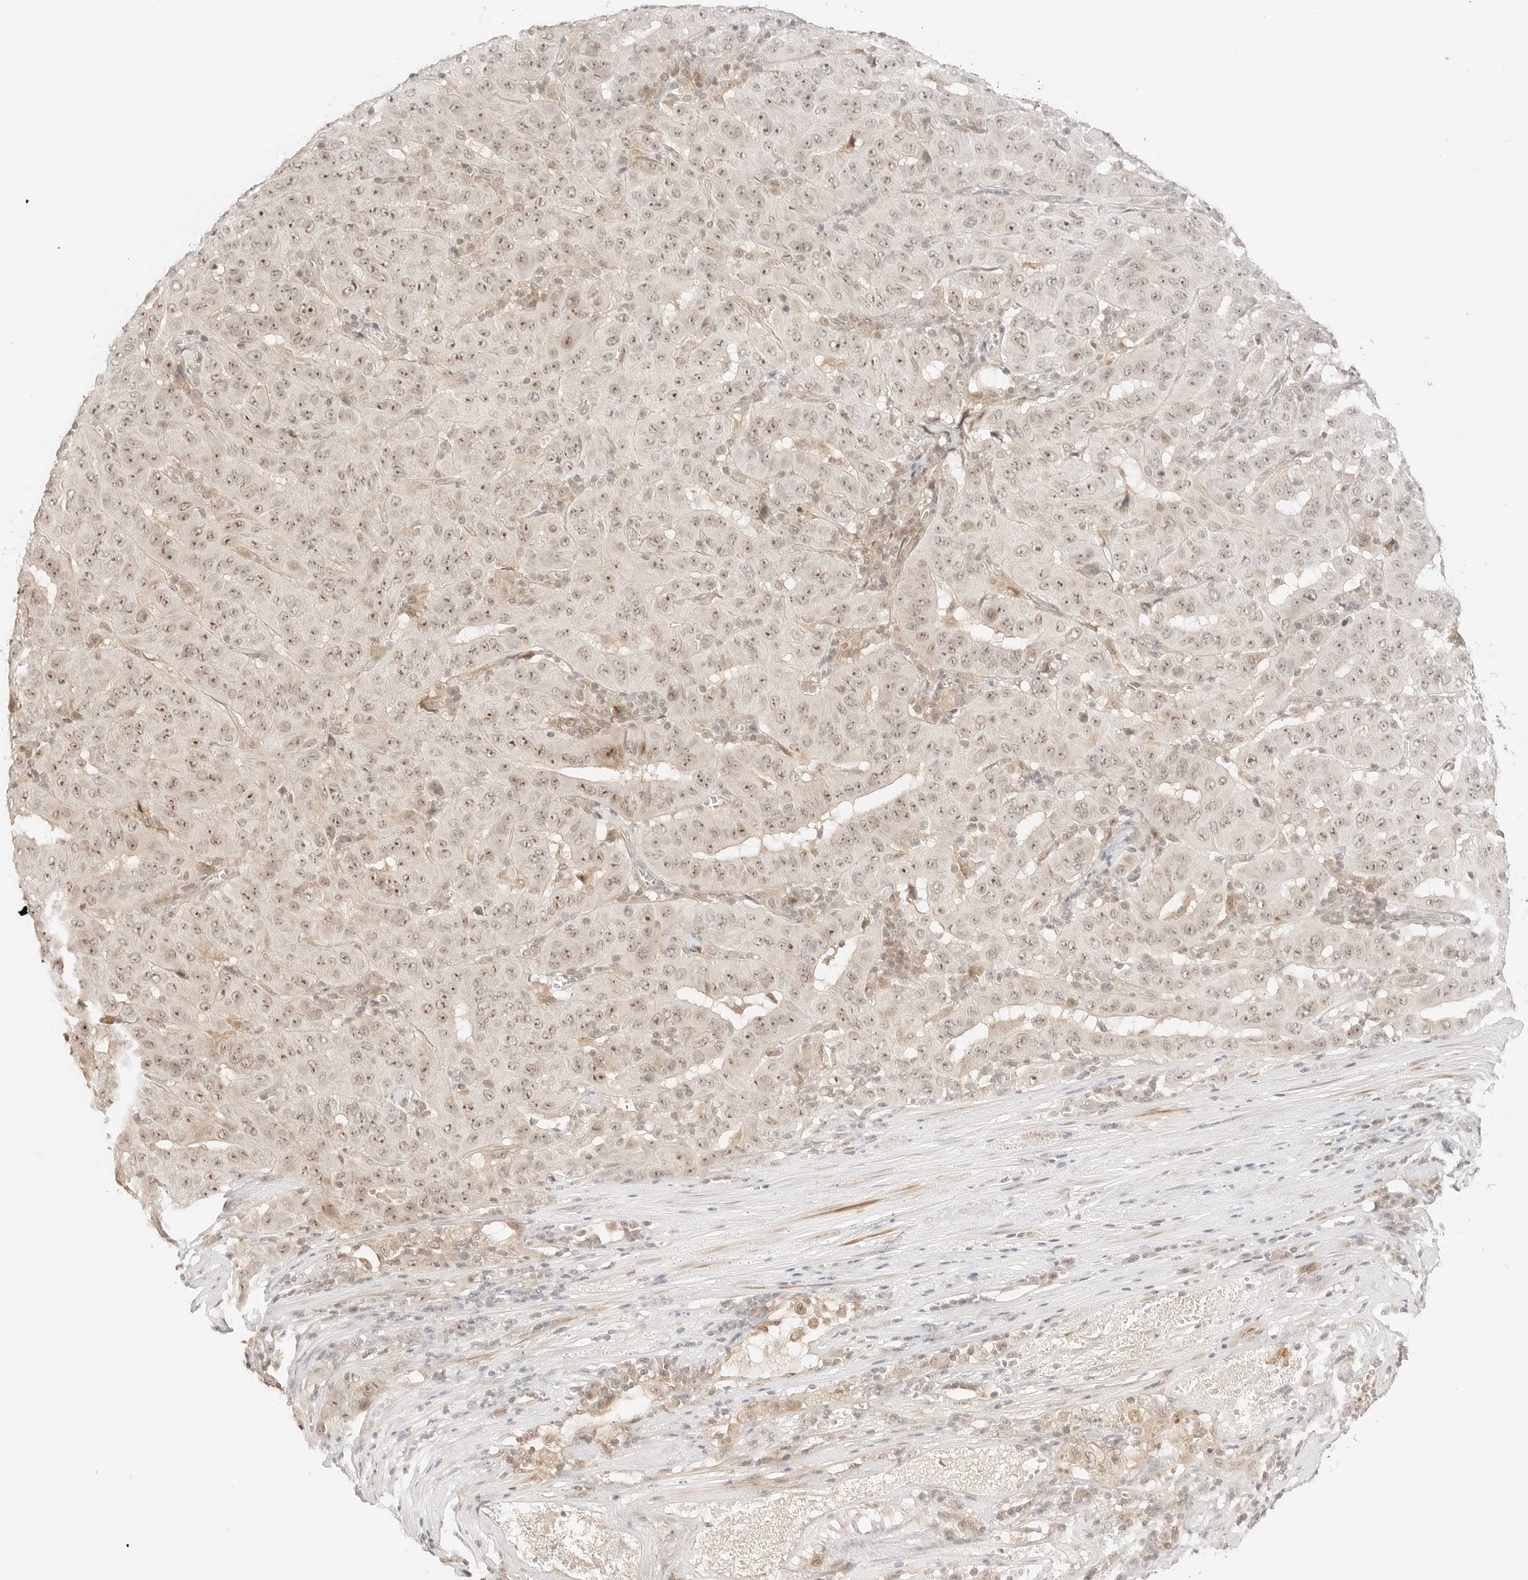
{"staining": {"intensity": "moderate", "quantity": ">75%", "location": "nuclear"}, "tissue": "pancreatic cancer", "cell_type": "Tumor cells", "image_type": "cancer", "snomed": [{"axis": "morphology", "description": "Adenocarcinoma, NOS"}, {"axis": "topography", "description": "Pancreas"}], "caption": "The photomicrograph reveals staining of pancreatic cancer (adenocarcinoma), revealing moderate nuclear protein staining (brown color) within tumor cells. The protein is shown in brown color, while the nuclei are stained blue.", "gene": "RPS6KL1", "patient": {"sex": "male", "age": 63}}